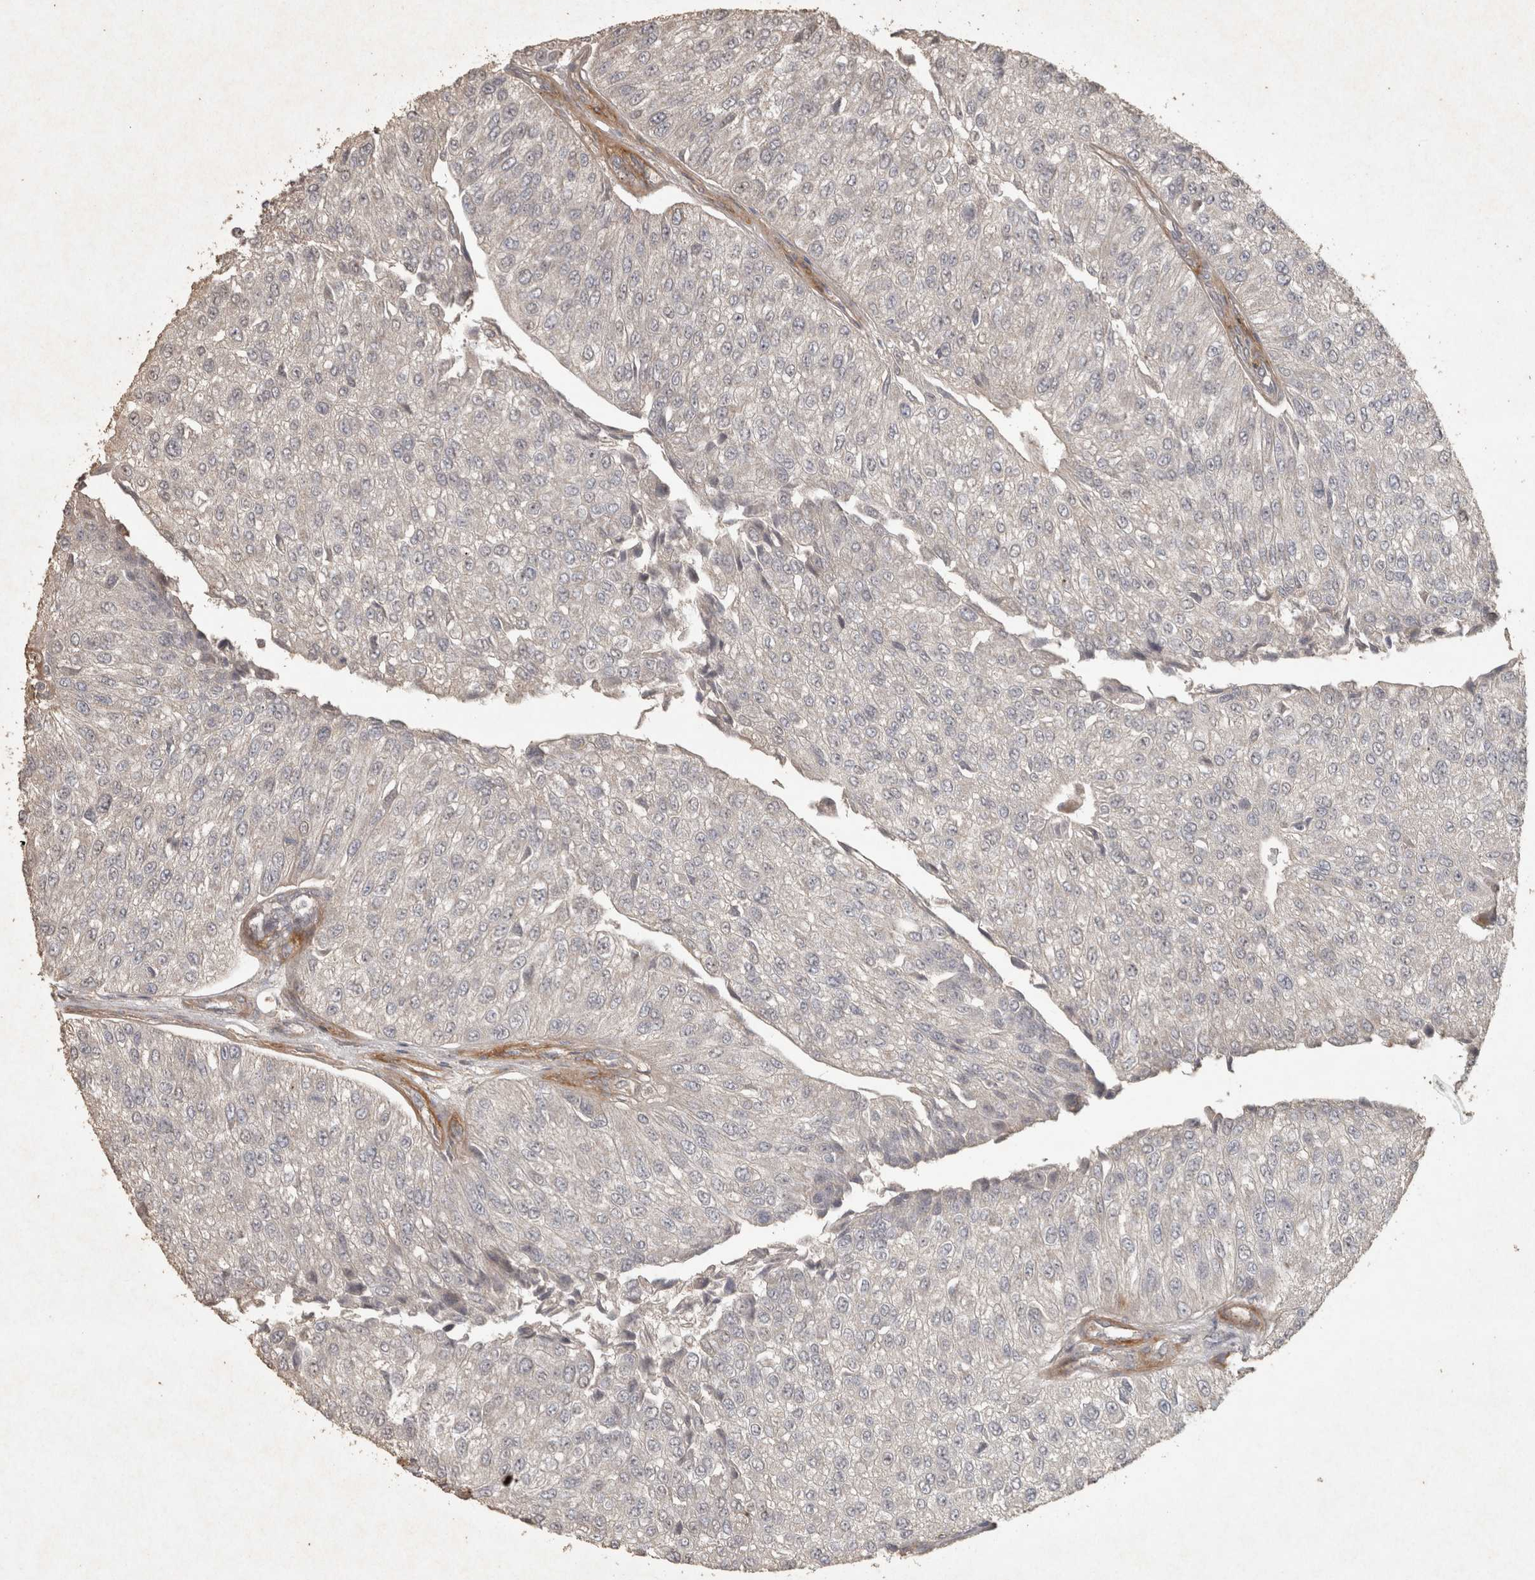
{"staining": {"intensity": "negative", "quantity": "none", "location": "none"}, "tissue": "urothelial cancer", "cell_type": "Tumor cells", "image_type": "cancer", "snomed": [{"axis": "morphology", "description": "Urothelial carcinoma, High grade"}, {"axis": "topography", "description": "Kidney"}, {"axis": "topography", "description": "Urinary bladder"}], "caption": "There is no significant expression in tumor cells of urothelial carcinoma (high-grade).", "gene": "OSTN", "patient": {"sex": "male", "age": 77}}